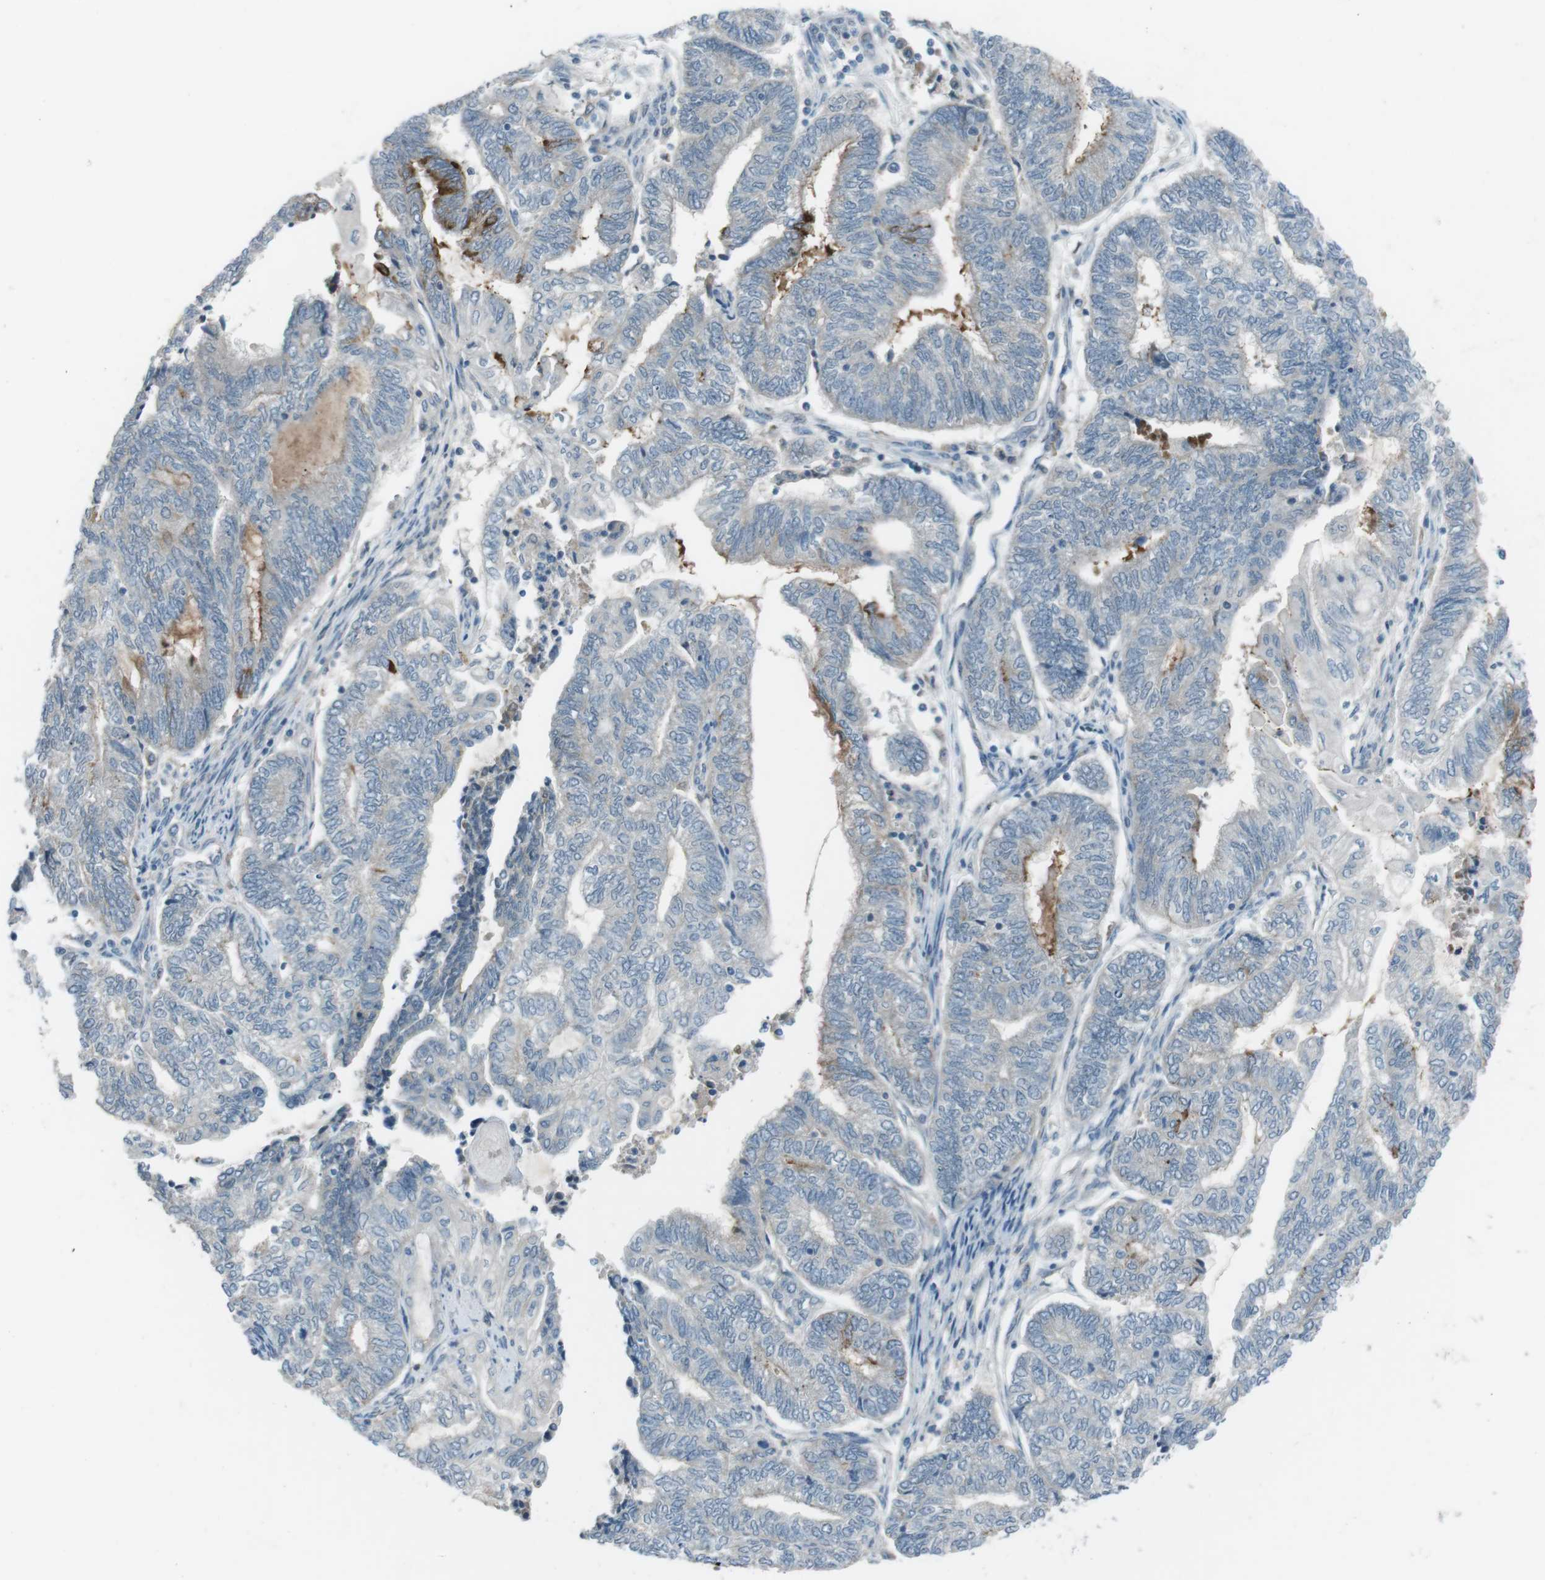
{"staining": {"intensity": "moderate", "quantity": "<25%", "location": "cytoplasmic/membranous"}, "tissue": "endometrial cancer", "cell_type": "Tumor cells", "image_type": "cancer", "snomed": [{"axis": "morphology", "description": "Adenocarcinoma, NOS"}, {"axis": "topography", "description": "Uterus"}, {"axis": "topography", "description": "Endometrium"}], "caption": "Endometrial cancer (adenocarcinoma) was stained to show a protein in brown. There is low levels of moderate cytoplasmic/membranous positivity in about <25% of tumor cells.", "gene": "FCRLA", "patient": {"sex": "female", "age": 70}}